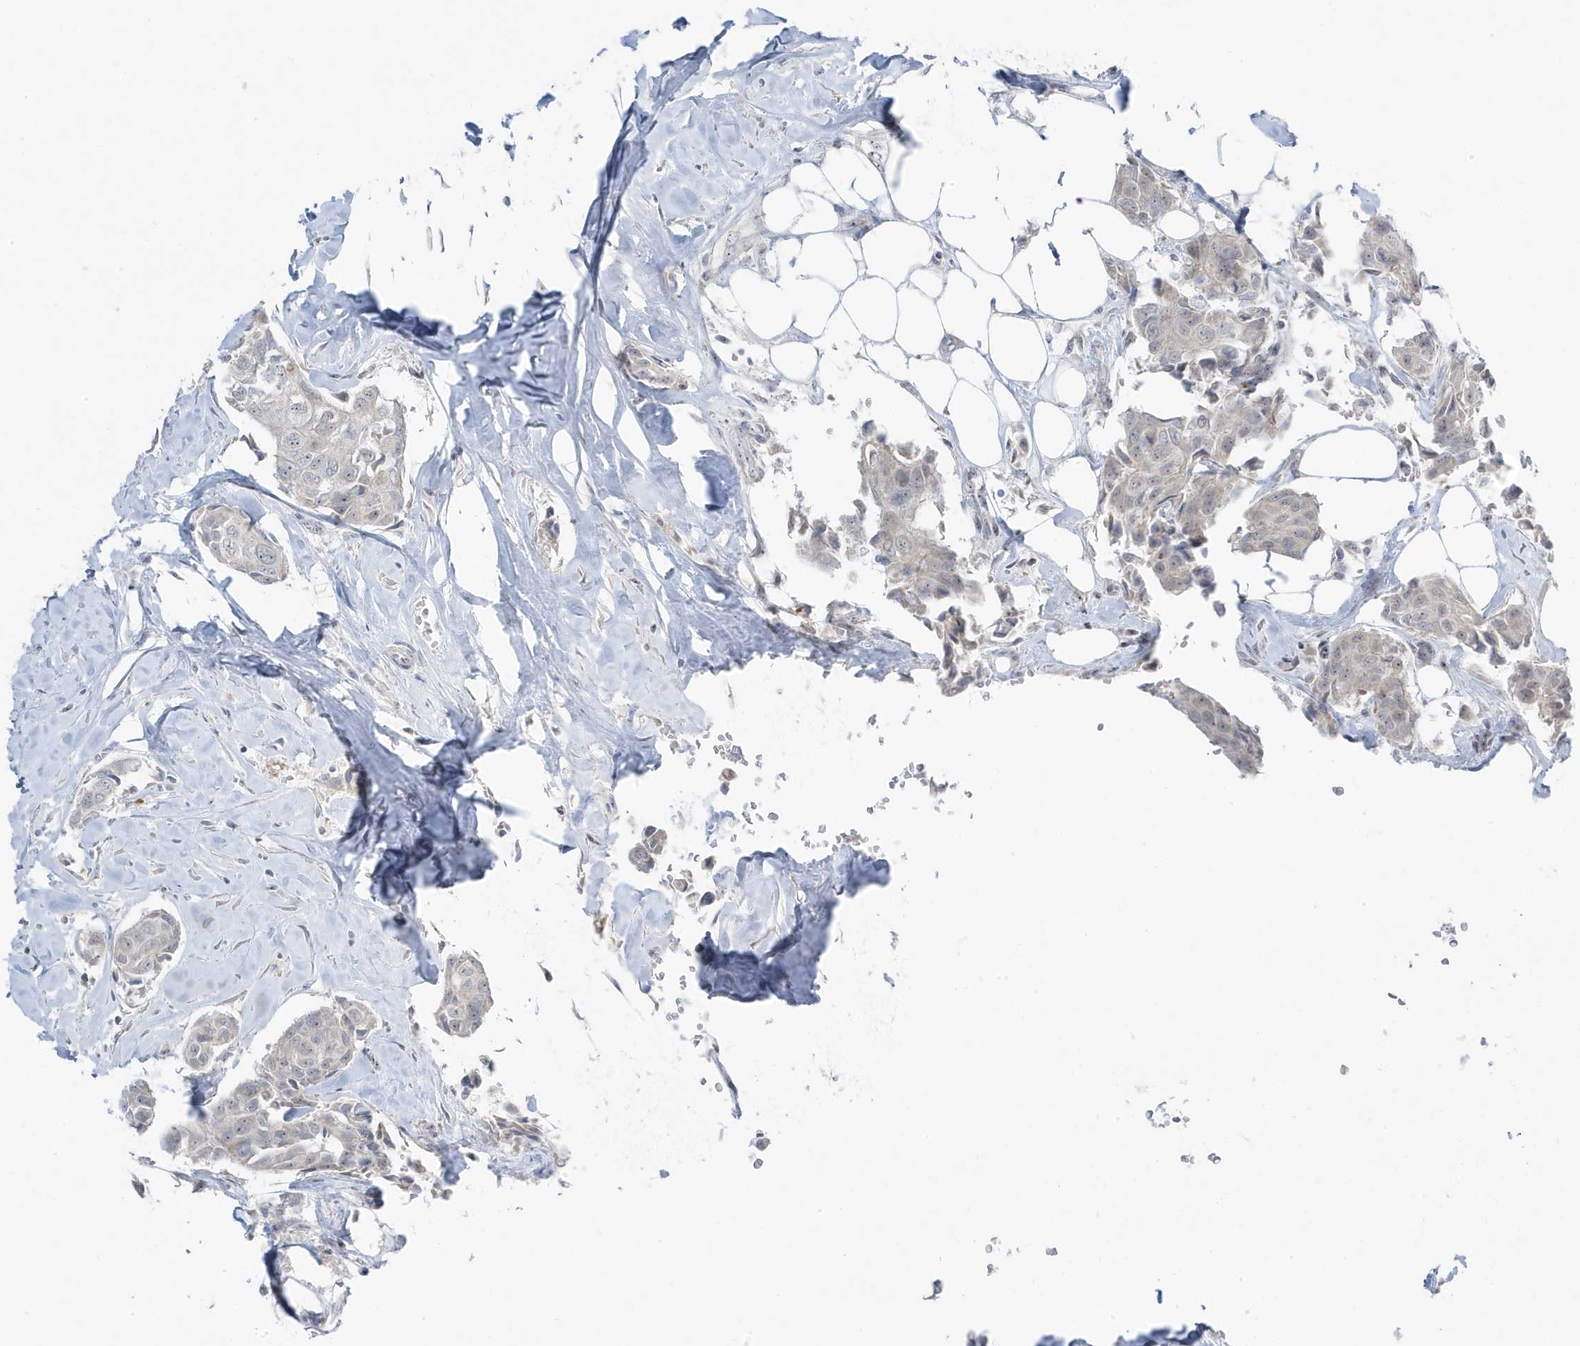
{"staining": {"intensity": "weak", "quantity": "<25%", "location": "nuclear"}, "tissue": "breast cancer", "cell_type": "Tumor cells", "image_type": "cancer", "snomed": [{"axis": "morphology", "description": "Duct carcinoma"}, {"axis": "topography", "description": "Breast"}], "caption": "Photomicrograph shows no significant protein positivity in tumor cells of breast cancer (infiltrating ductal carcinoma).", "gene": "TSEN15", "patient": {"sex": "female", "age": 80}}